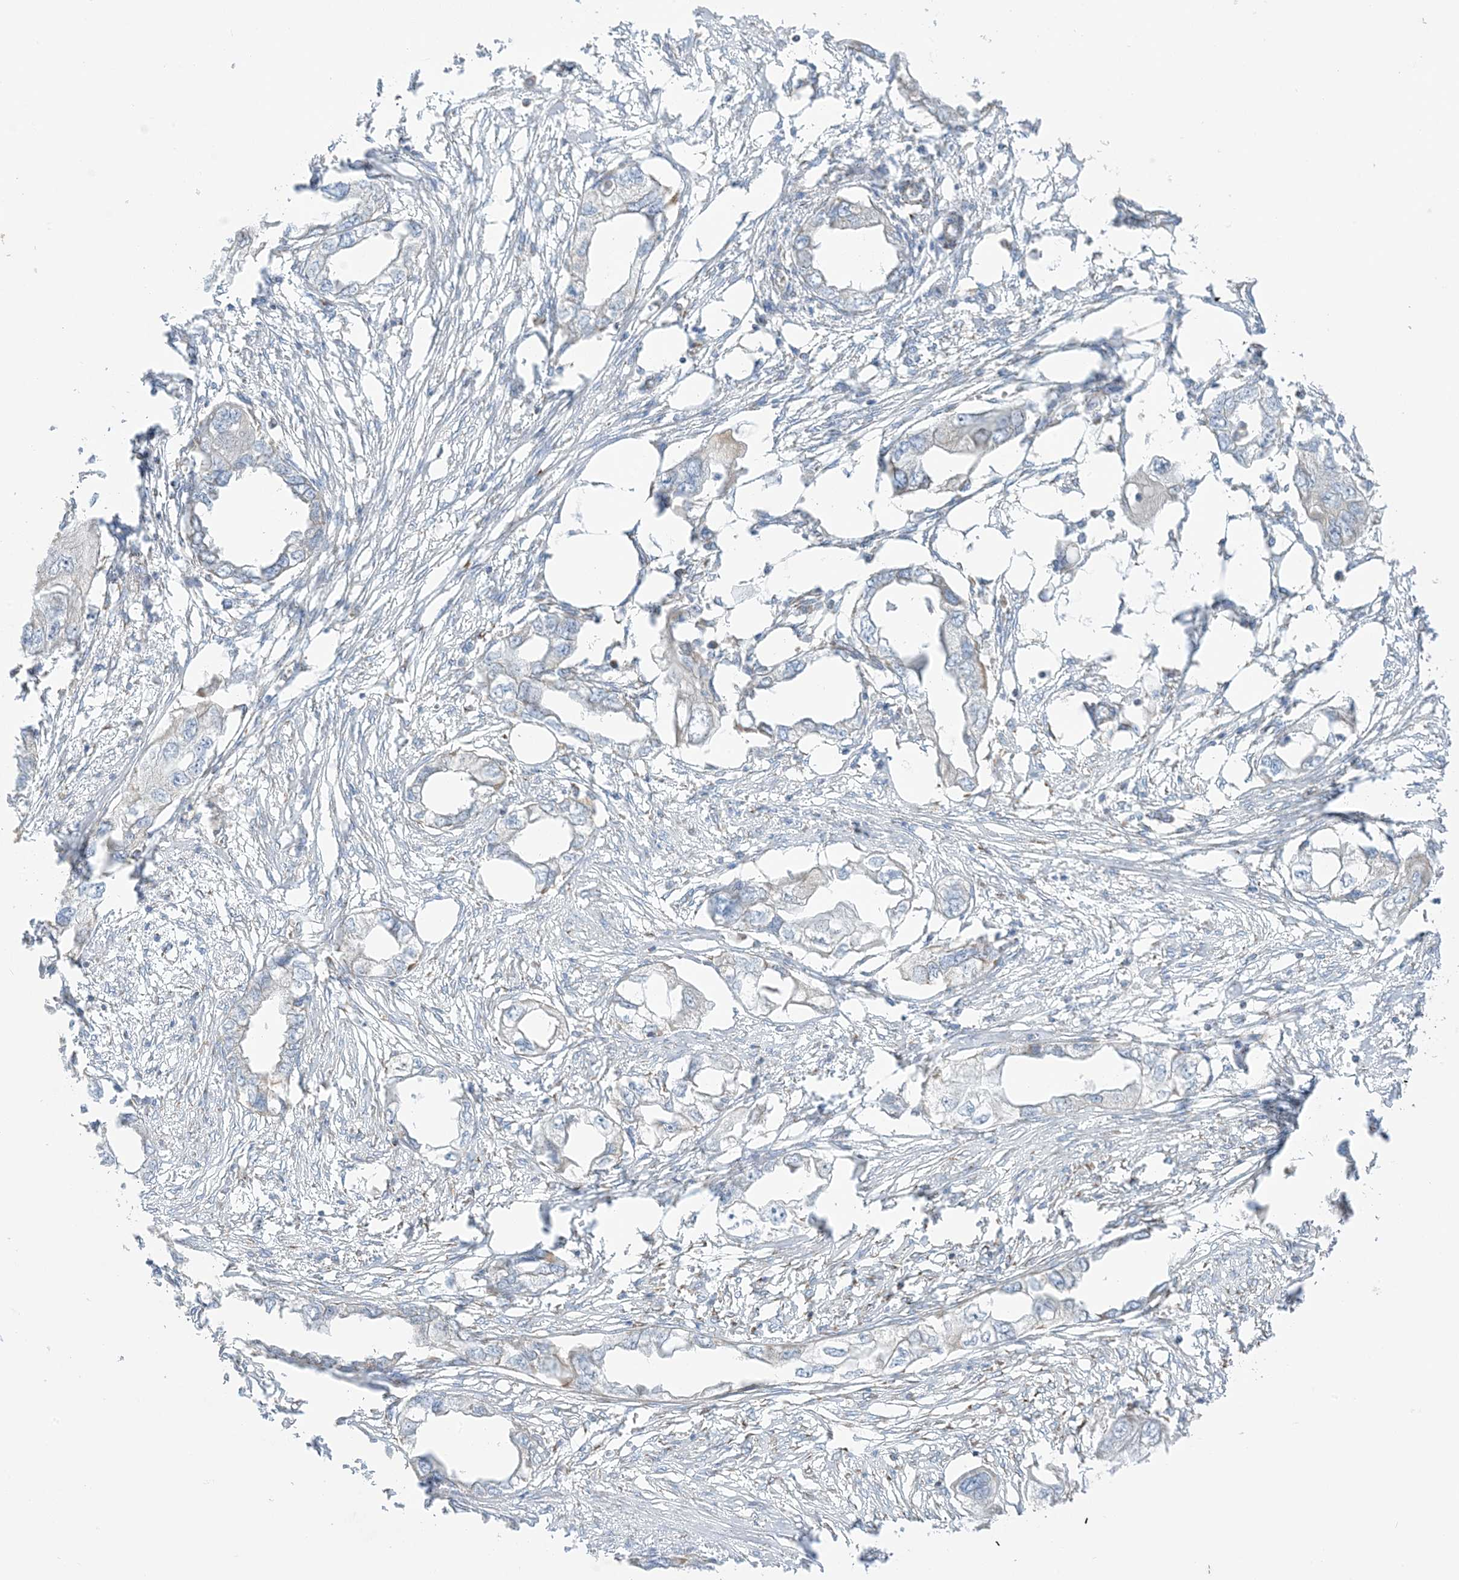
{"staining": {"intensity": "negative", "quantity": "none", "location": "none"}, "tissue": "endometrial cancer", "cell_type": "Tumor cells", "image_type": "cancer", "snomed": [{"axis": "morphology", "description": "Adenocarcinoma, NOS"}, {"axis": "morphology", "description": "Adenocarcinoma, metastatic, NOS"}, {"axis": "topography", "description": "Adipose tissue"}, {"axis": "topography", "description": "Endometrium"}], "caption": "Immunohistochemistry micrograph of human endometrial metastatic adenocarcinoma stained for a protein (brown), which displays no staining in tumor cells.", "gene": "SLC25A12", "patient": {"sex": "female", "age": 67}}